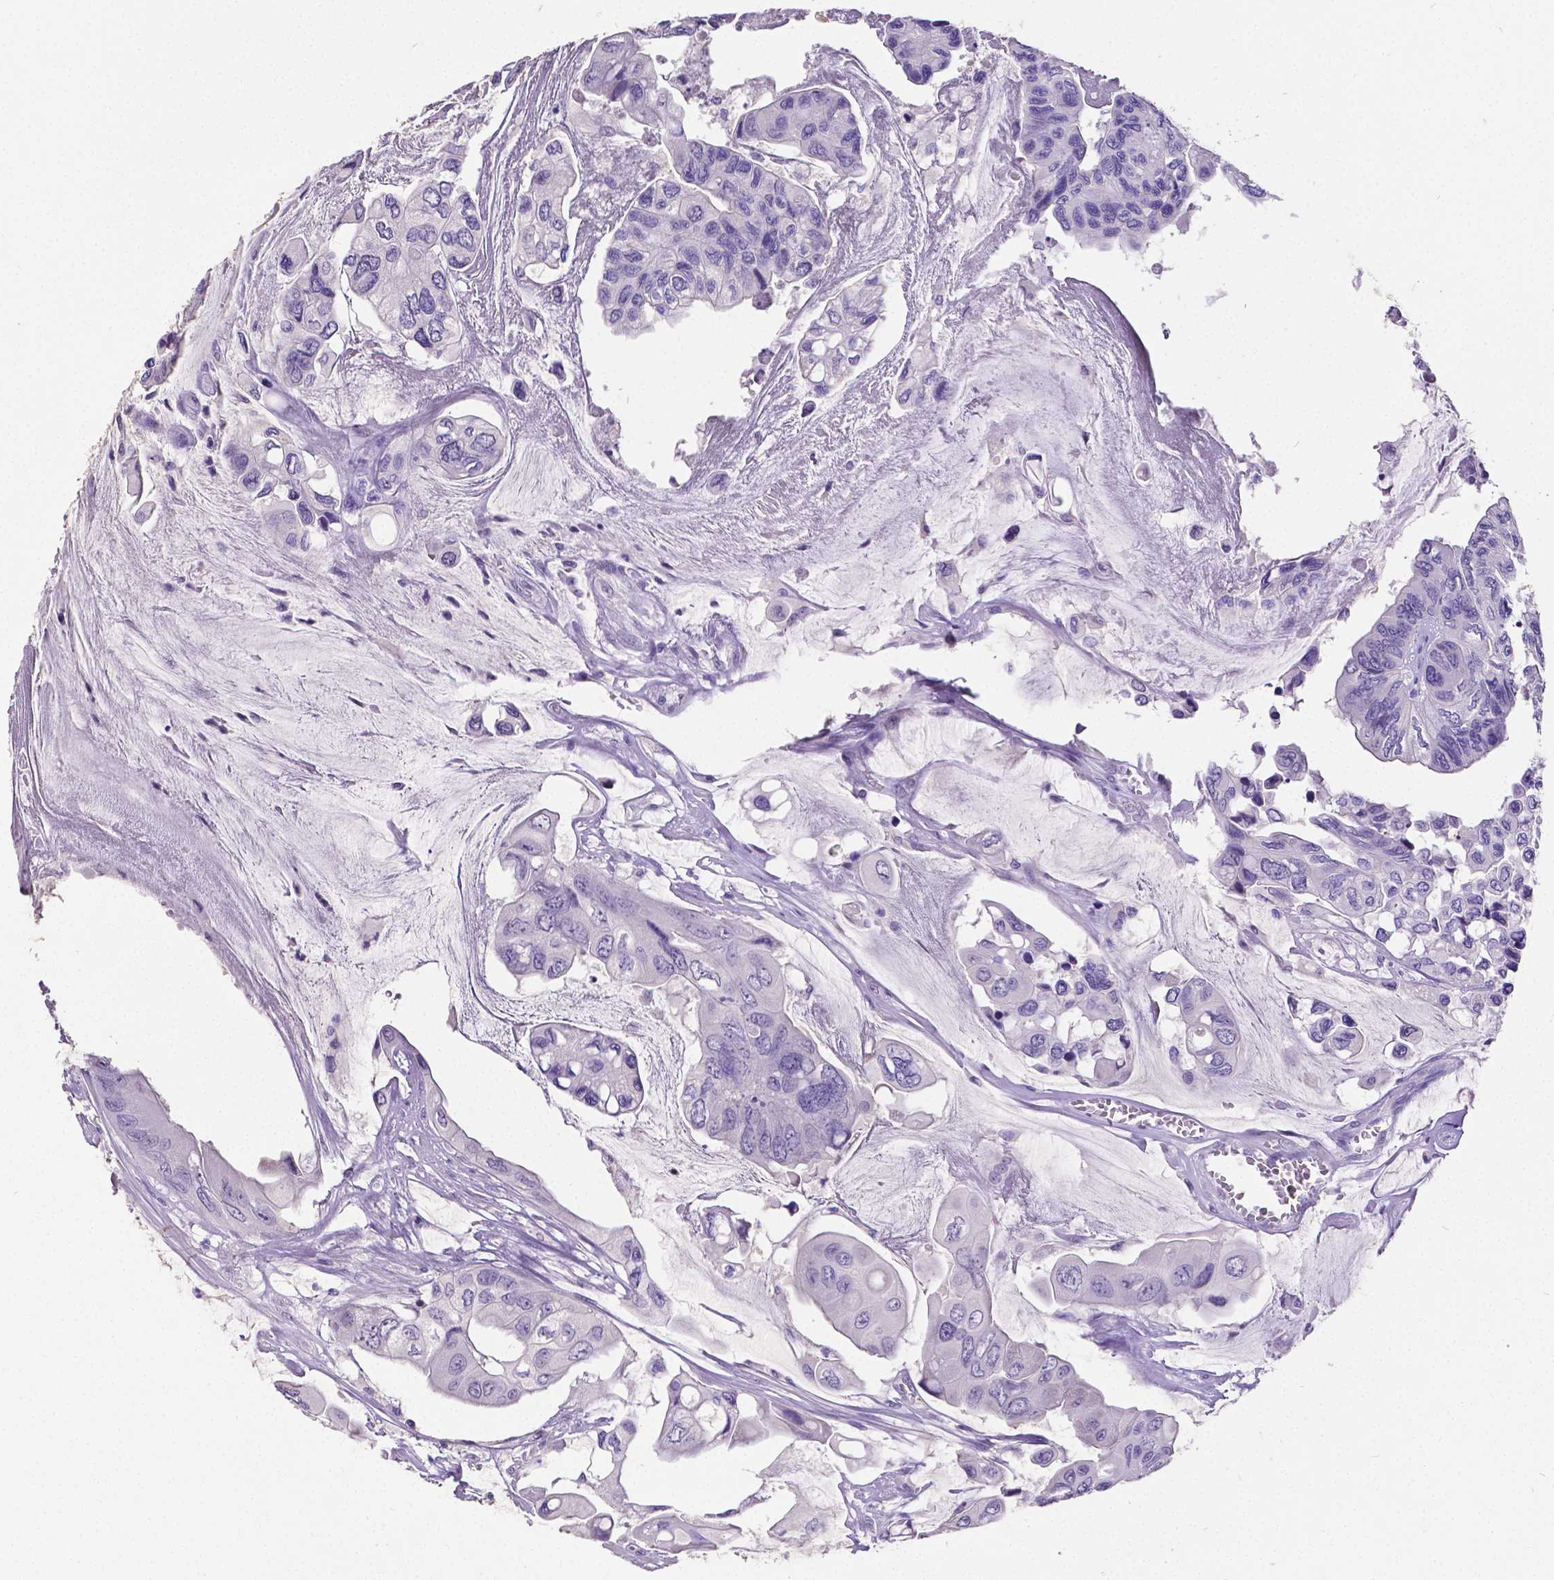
{"staining": {"intensity": "negative", "quantity": "none", "location": "none"}, "tissue": "colorectal cancer", "cell_type": "Tumor cells", "image_type": "cancer", "snomed": [{"axis": "morphology", "description": "Adenocarcinoma, NOS"}, {"axis": "topography", "description": "Rectum"}], "caption": "This is a image of IHC staining of adenocarcinoma (colorectal), which shows no expression in tumor cells.", "gene": "SATB2", "patient": {"sex": "male", "age": 63}}